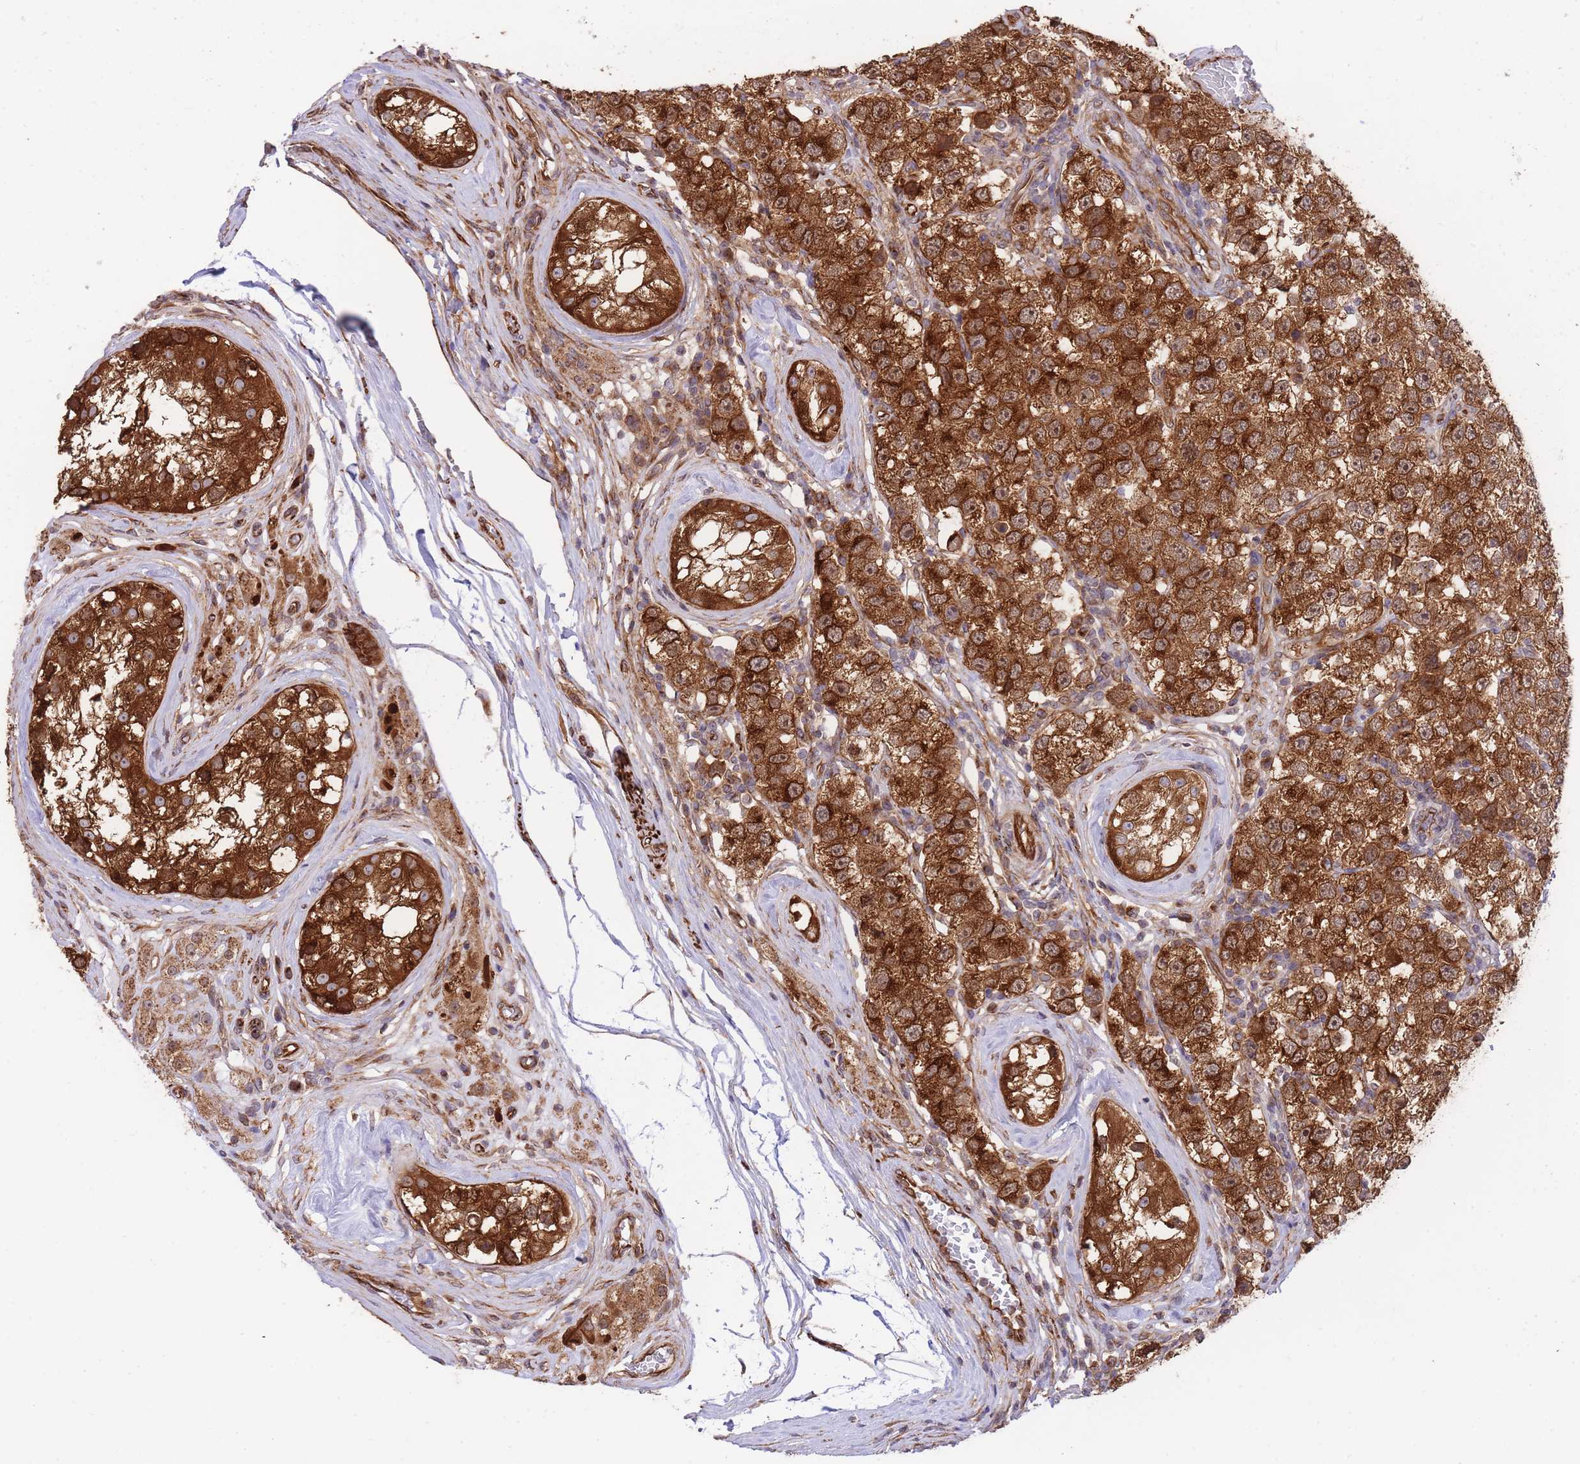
{"staining": {"intensity": "strong", "quantity": ">75%", "location": "cytoplasmic/membranous"}, "tissue": "testis cancer", "cell_type": "Tumor cells", "image_type": "cancer", "snomed": [{"axis": "morphology", "description": "Seminoma, NOS"}, {"axis": "topography", "description": "Testis"}], "caption": "Protein expression analysis of testis cancer (seminoma) shows strong cytoplasmic/membranous expression in about >75% of tumor cells.", "gene": "EXOSC8", "patient": {"sex": "male", "age": 34}}